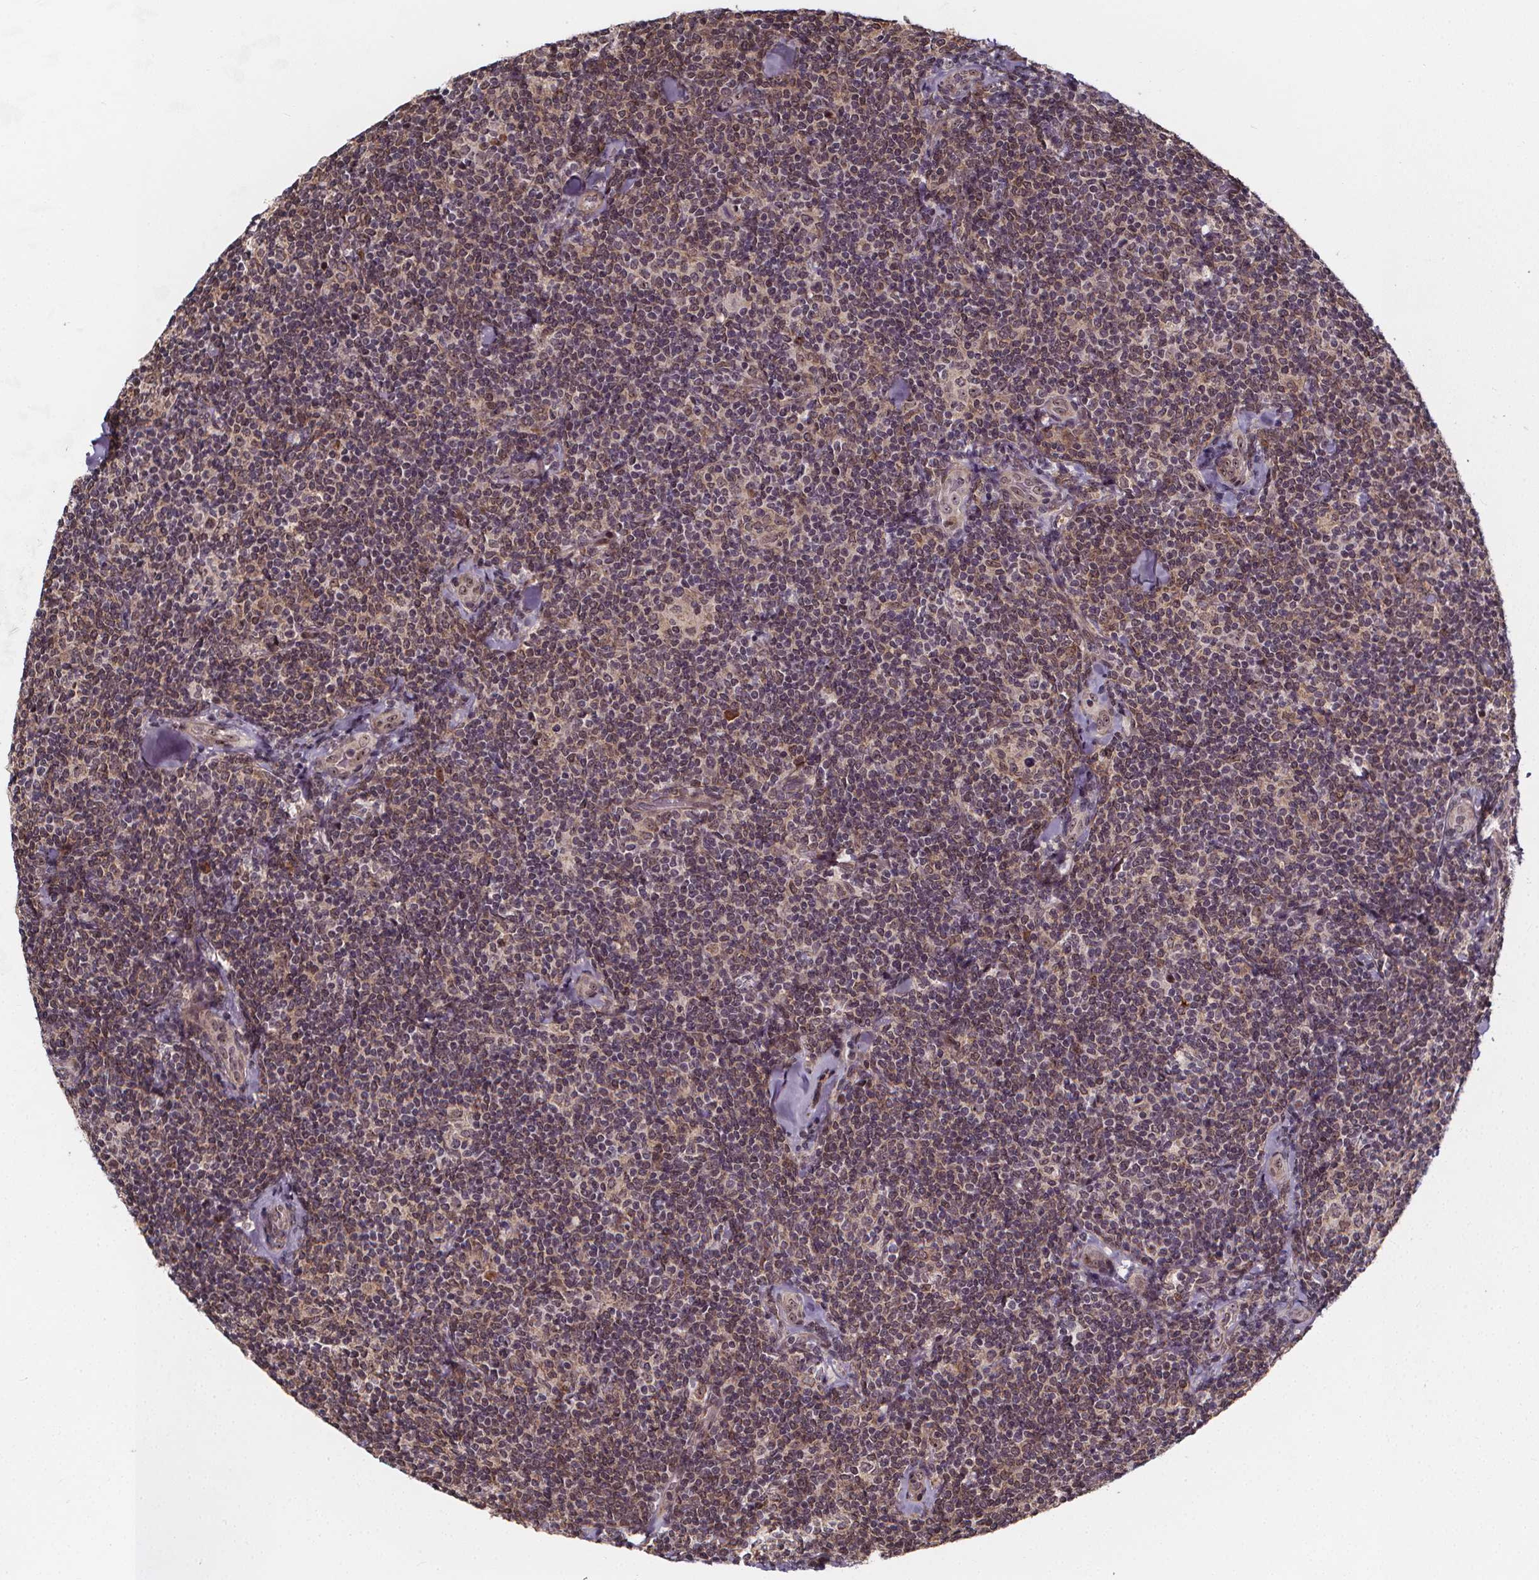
{"staining": {"intensity": "weak", "quantity": "<25%", "location": "cytoplasmic/membranous"}, "tissue": "lymphoma", "cell_type": "Tumor cells", "image_type": "cancer", "snomed": [{"axis": "morphology", "description": "Malignant lymphoma, non-Hodgkin's type, Low grade"}, {"axis": "topography", "description": "Lymph node"}], "caption": "A histopathology image of lymphoma stained for a protein demonstrates no brown staining in tumor cells.", "gene": "DDIT3", "patient": {"sex": "female", "age": 56}}